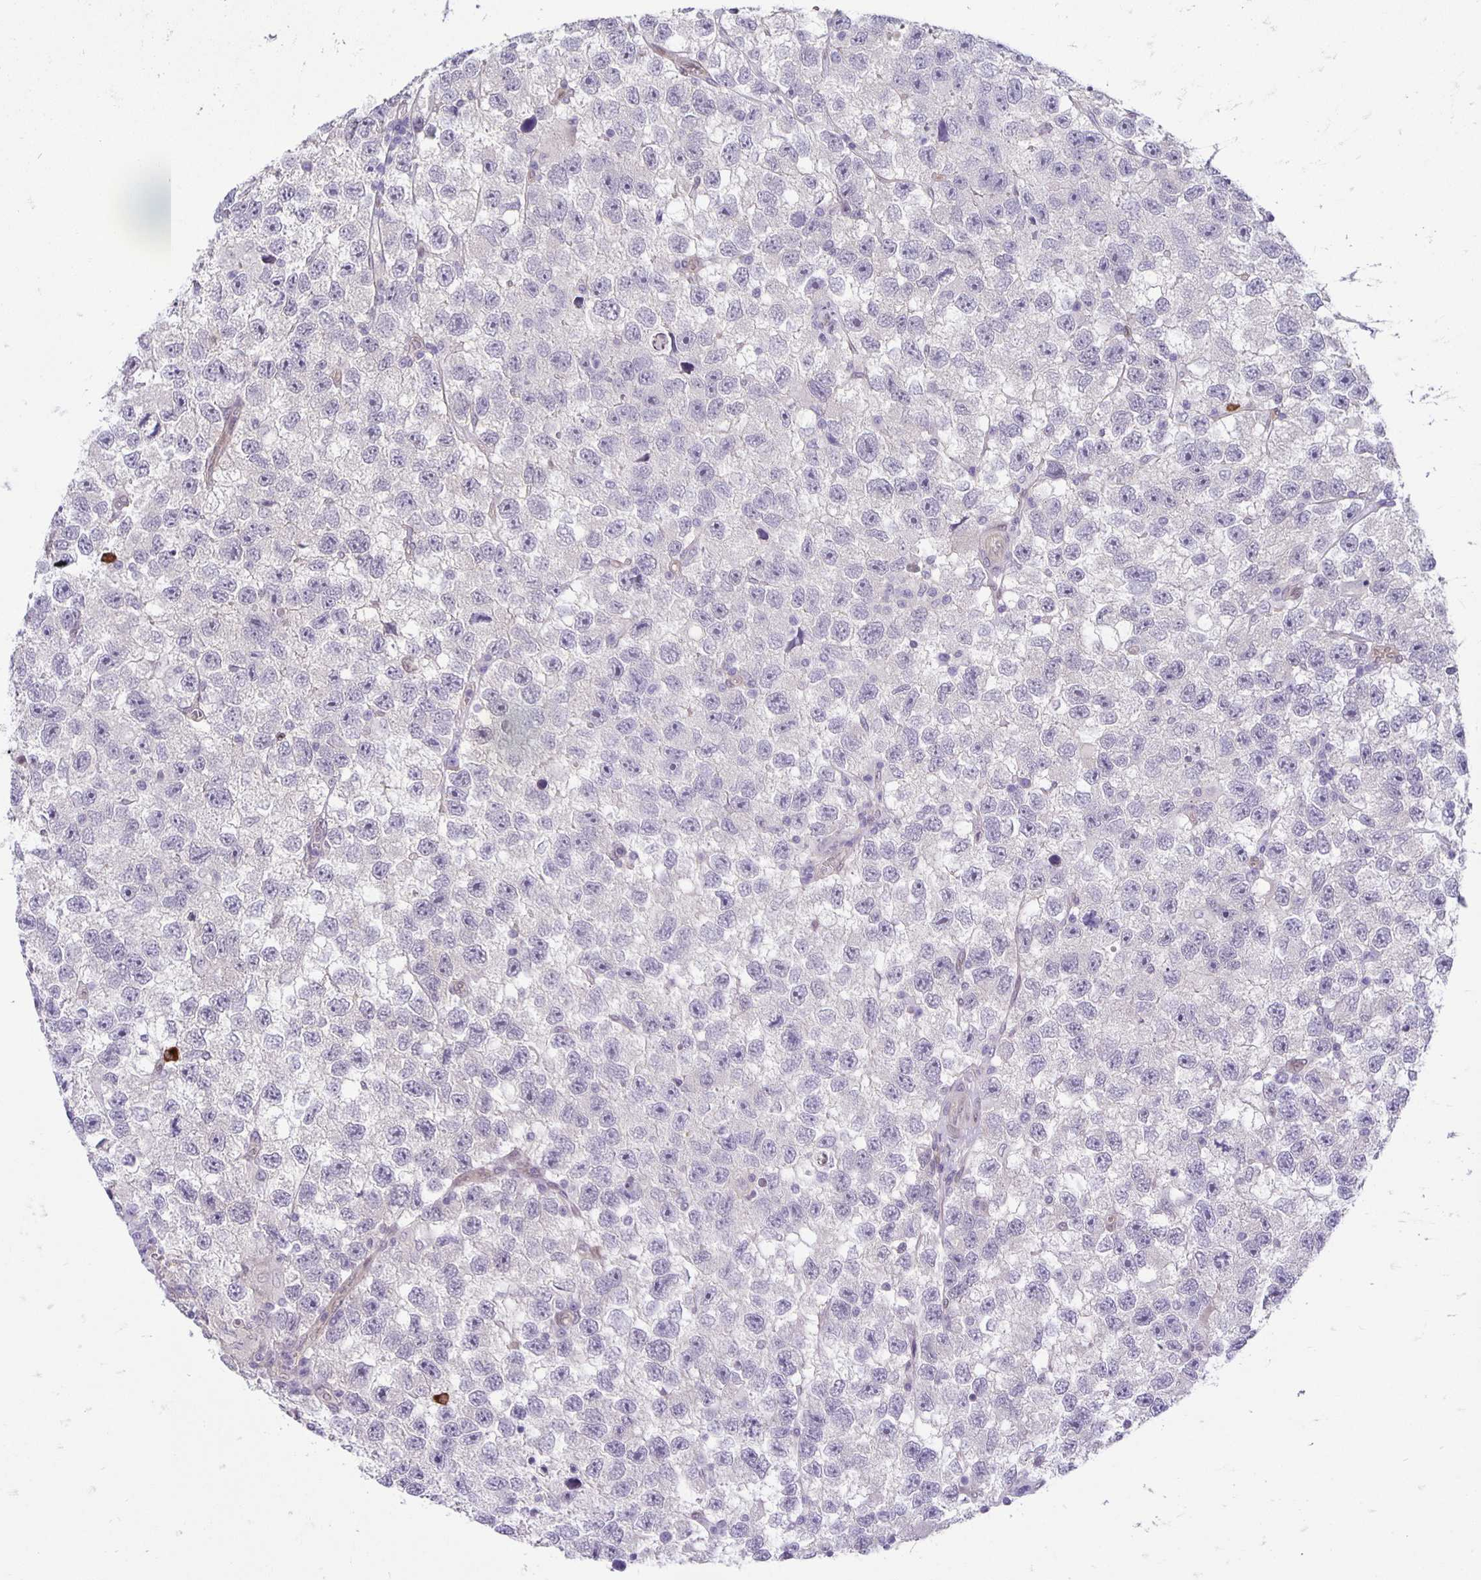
{"staining": {"intensity": "negative", "quantity": "none", "location": "none"}, "tissue": "testis cancer", "cell_type": "Tumor cells", "image_type": "cancer", "snomed": [{"axis": "morphology", "description": "Seminoma, NOS"}, {"axis": "topography", "description": "Testis"}], "caption": "IHC photomicrograph of neoplastic tissue: seminoma (testis) stained with DAB (3,3'-diaminobenzidine) demonstrates no significant protein staining in tumor cells.", "gene": "TAX1BP3", "patient": {"sex": "male", "age": 26}}